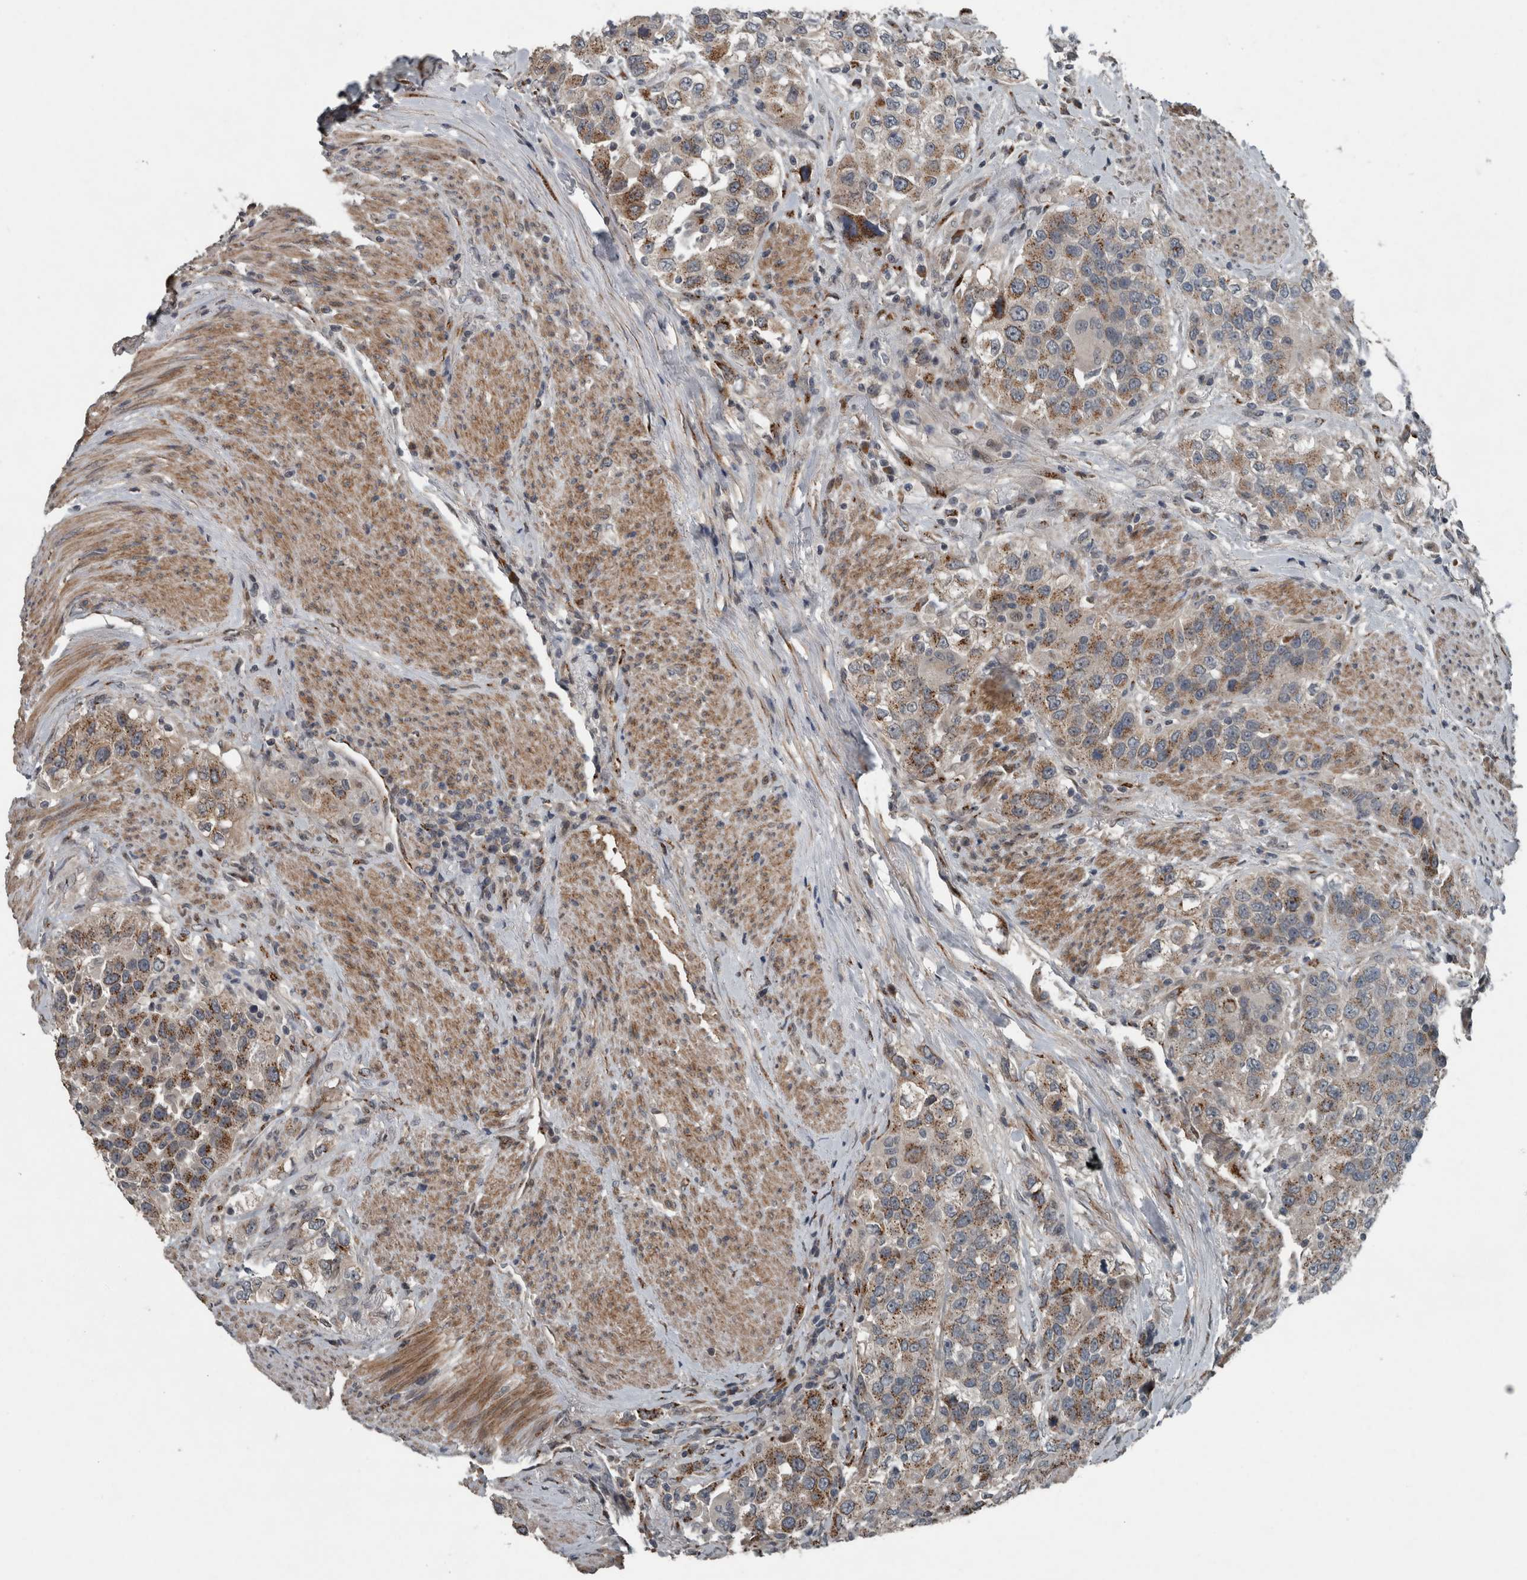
{"staining": {"intensity": "moderate", "quantity": ">75%", "location": "cytoplasmic/membranous"}, "tissue": "urothelial cancer", "cell_type": "Tumor cells", "image_type": "cancer", "snomed": [{"axis": "morphology", "description": "Urothelial carcinoma, High grade"}, {"axis": "topography", "description": "Urinary bladder"}], "caption": "The photomicrograph exhibits immunohistochemical staining of high-grade urothelial carcinoma. There is moderate cytoplasmic/membranous positivity is present in about >75% of tumor cells.", "gene": "ZNF345", "patient": {"sex": "female", "age": 80}}